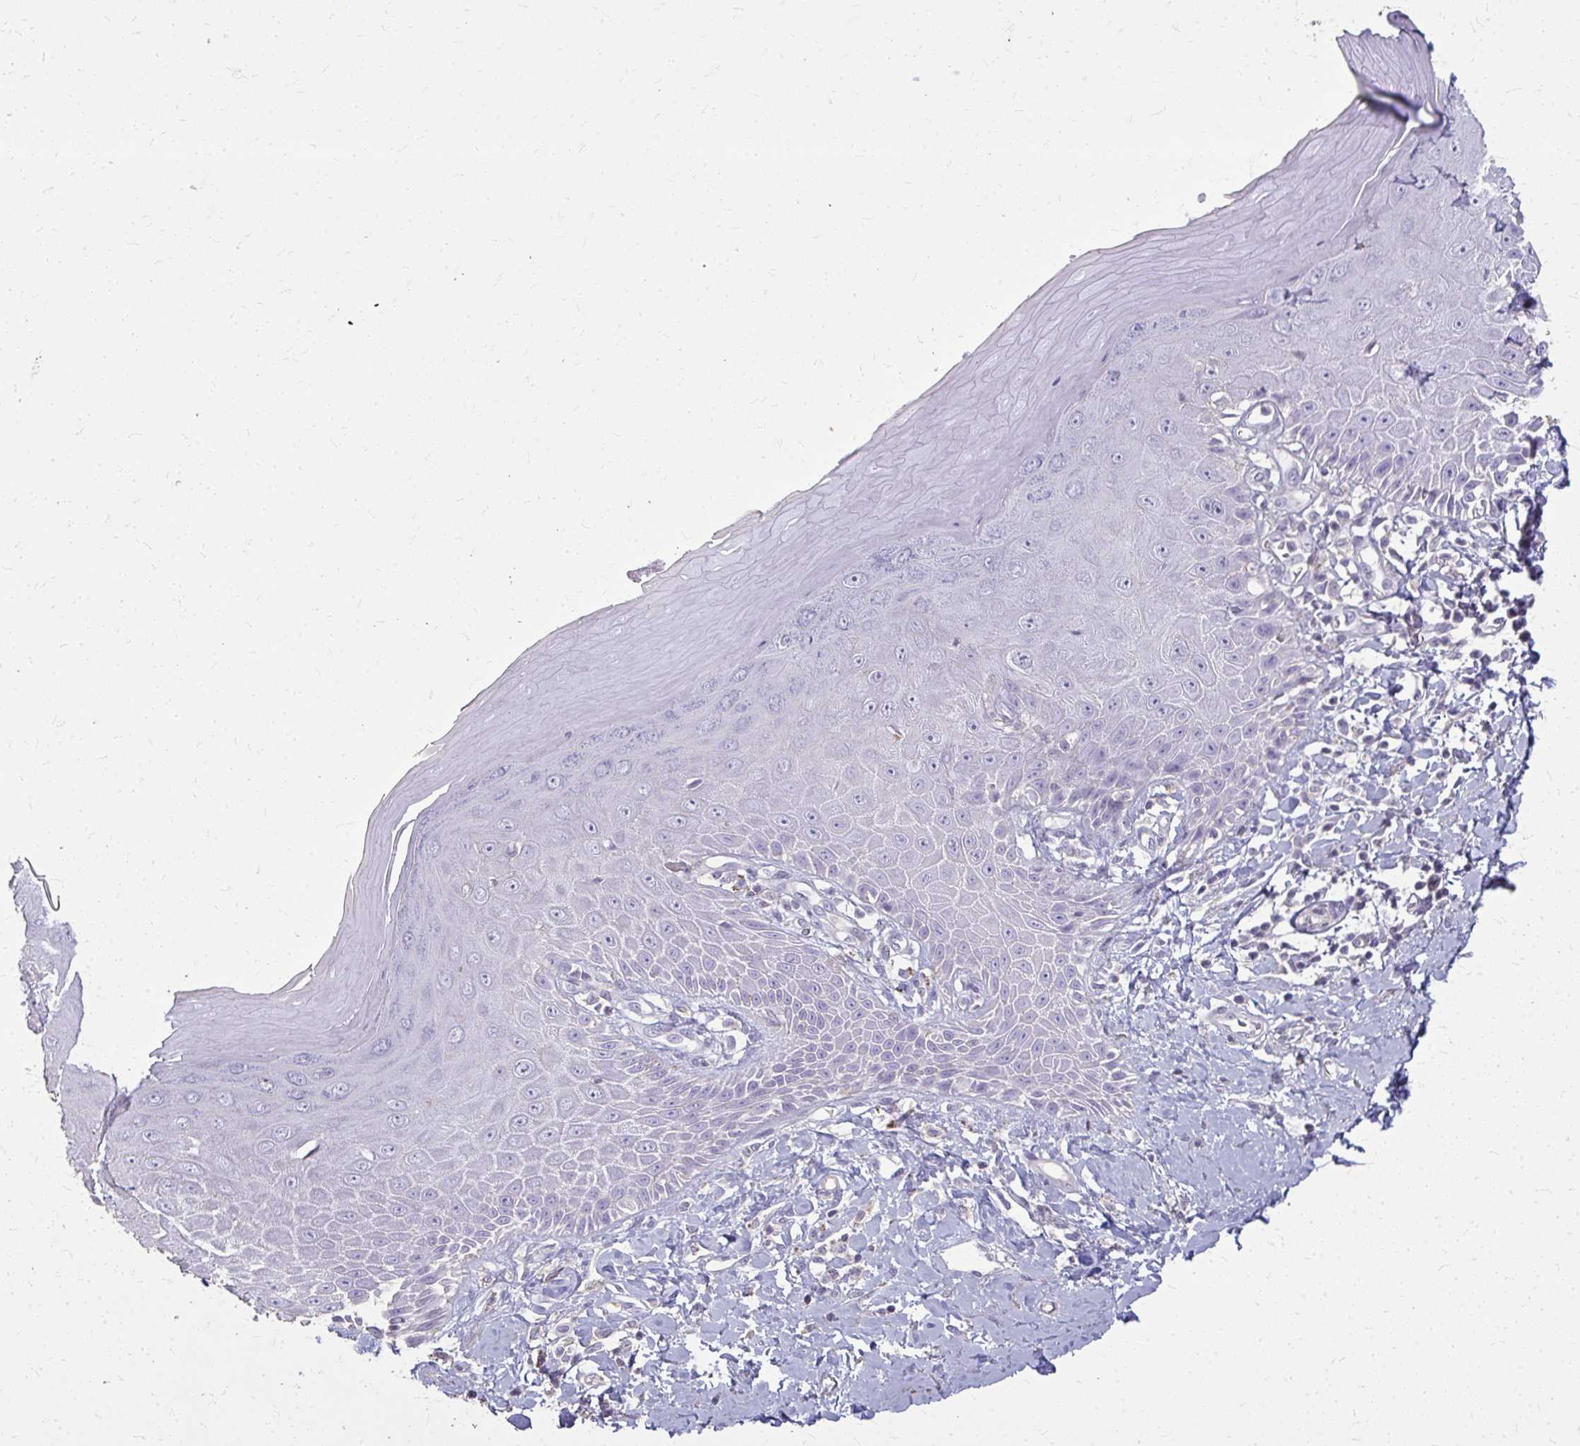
{"staining": {"intensity": "negative", "quantity": "none", "location": "none"}, "tissue": "skin", "cell_type": "Epidermal cells", "image_type": "normal", "snomed": [{"axis": "morphology", "description": "Normal tissue, NOS"}, {"axis": "topography", "description": "Anal"}, {"axis": "topography", "description": "Peripheral nerve tissue"}], "caption": "DAB immunohistochemical staining of normal skin displays no significant staining in epidermal cells. Brightfield microscopy of immunohistochemistry (IHC) stained with DAB (brown) and hematoxylin (blue), captured at high magnification.", "gene": "TENM4", "patient": {"sex": "male", "age": 78}}